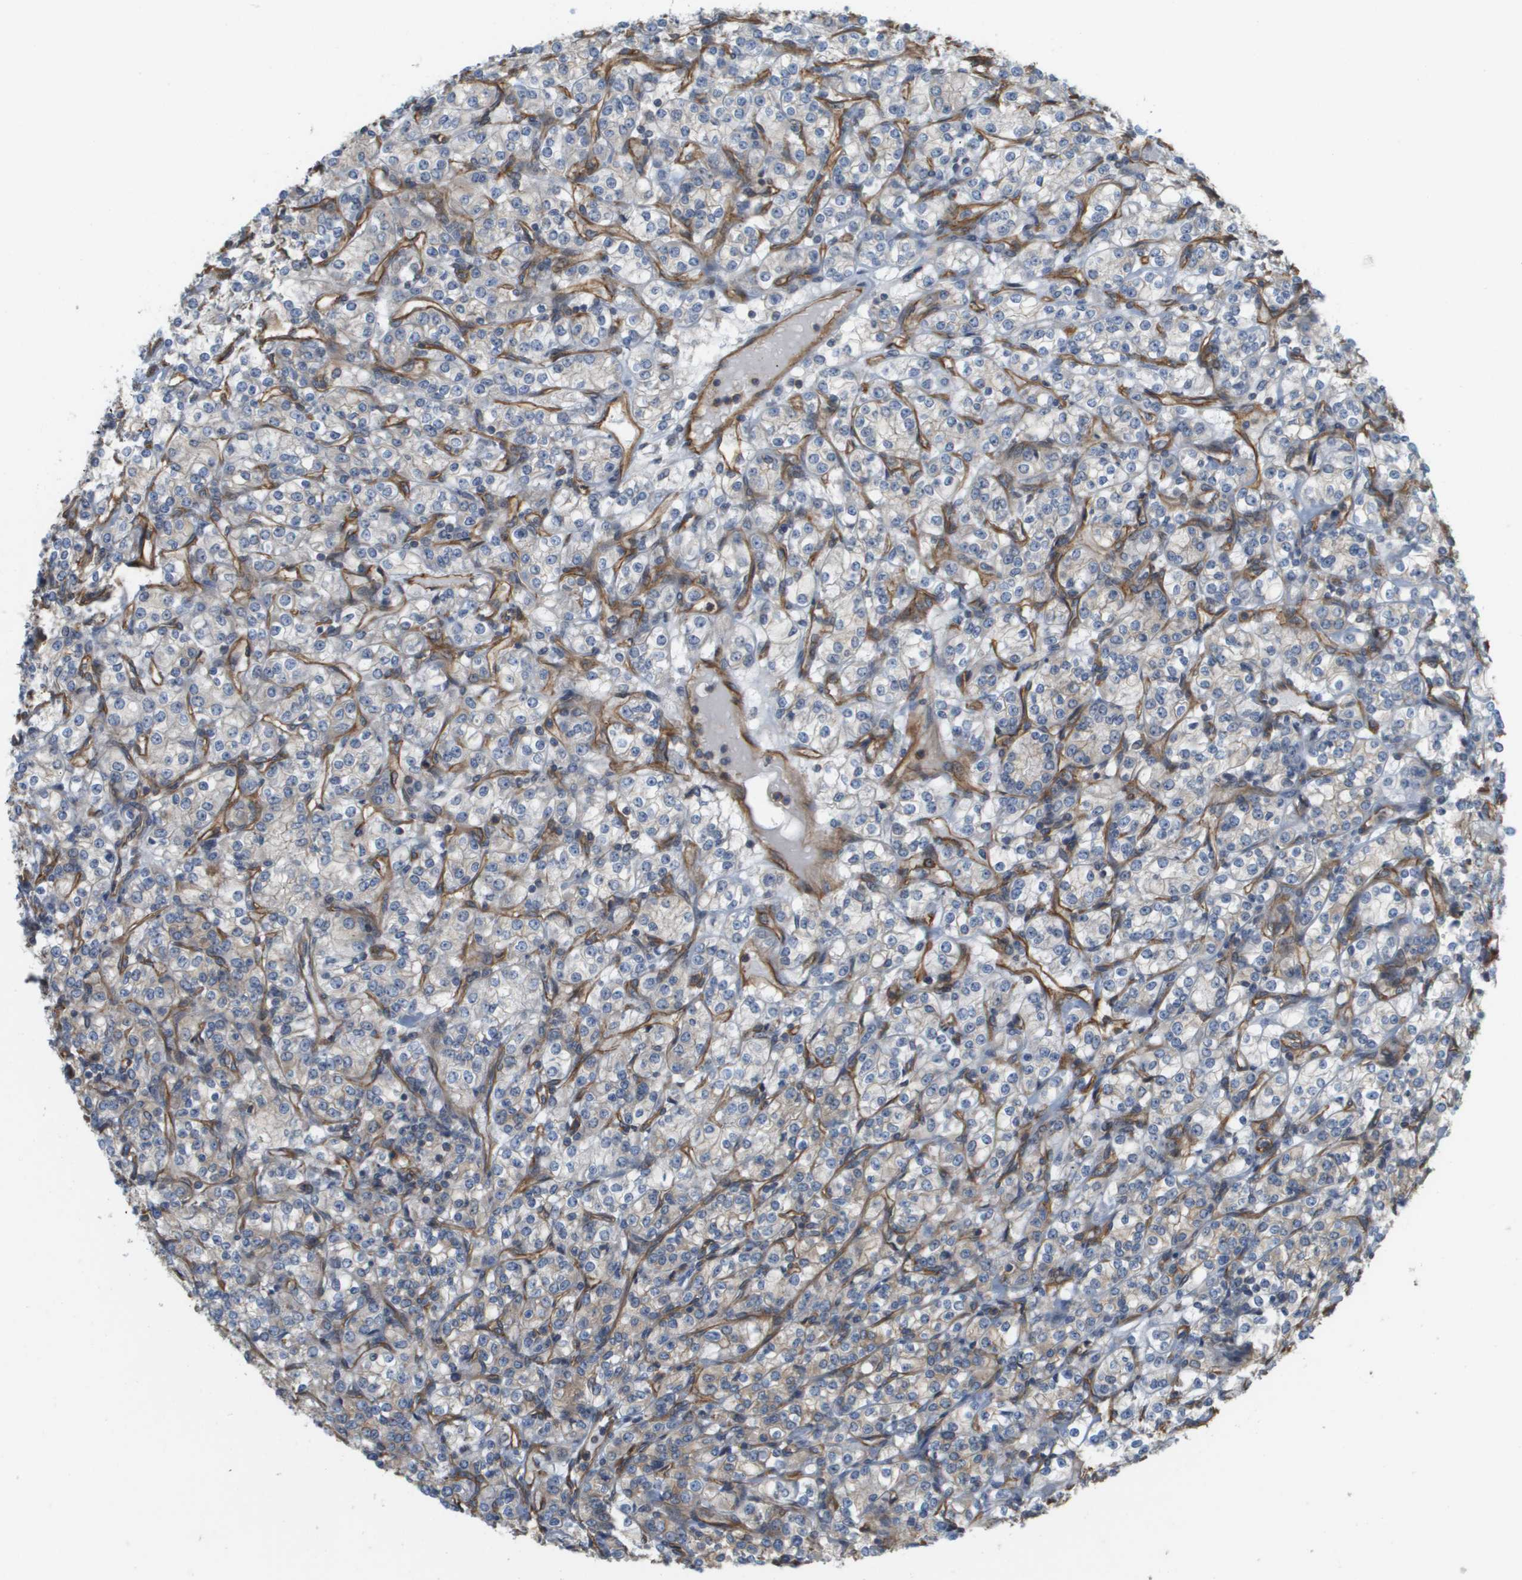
{"staining": {"intensity": "negative", "quantity": "none", "location": "none"}, "tissue": "renal cancer", "cell_type": "Tumor cells", "image_type": "cancer", "snomed": [{"axis": "morphology", "description": "Adenocarcinoma, NOS"}, {"axis": "topography", "description": "Kidney"}], "caption": "Immunohistochemical staining of renal adenocarcinoma exhibits no significant expression in tumor cells.", "gene": "SGMS2", "patient": {"sex": "male", "age": 77}}